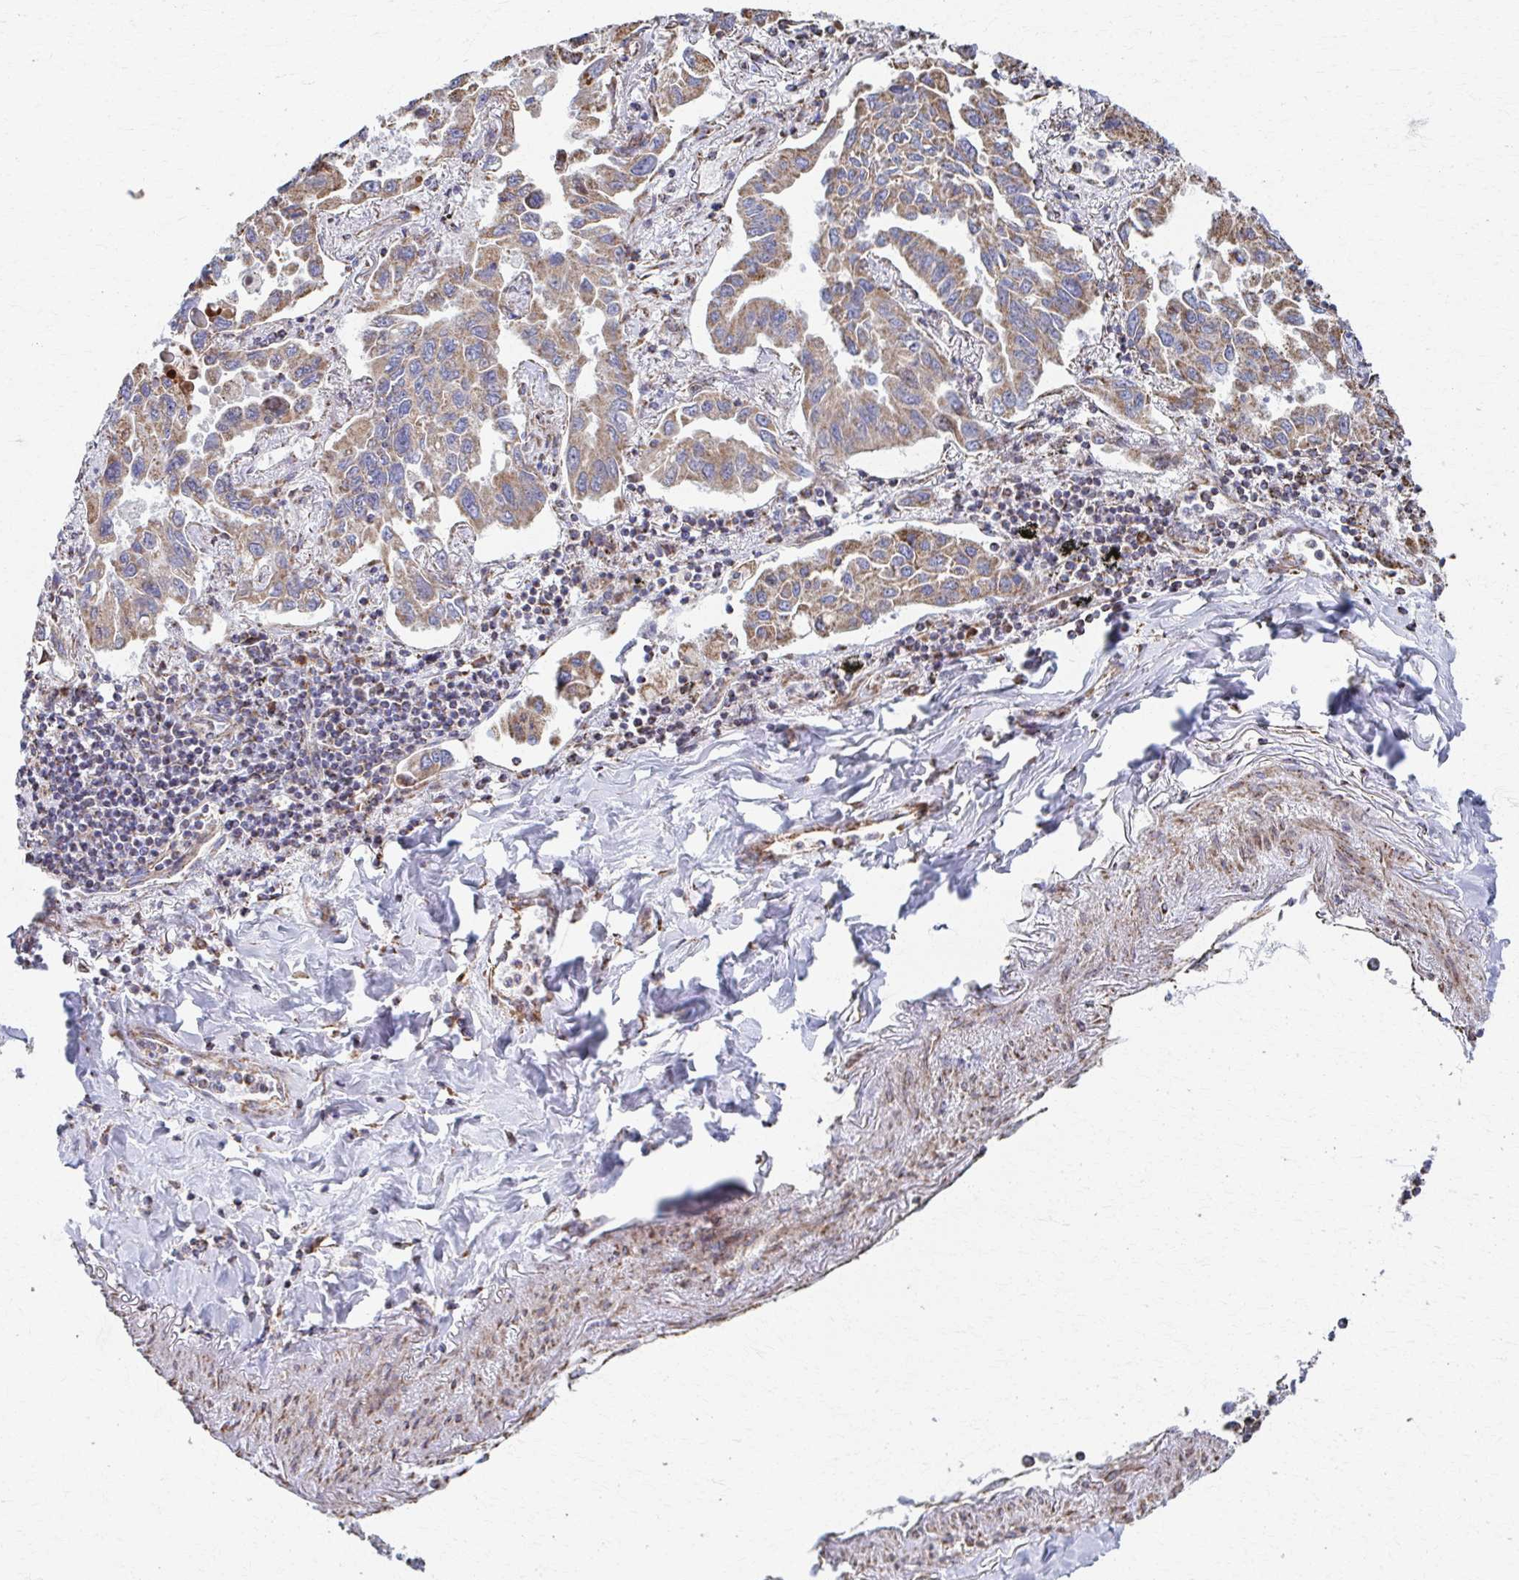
{"staining": {"intensity": "moderate", "quantity": "25%-75%", "location": "cytoplasmic/membranous"}, "tissue": "lung cancer", "cell_type": "Tumor cells", "image_type": "cancer", "snomed": [{"axis": "morphology", "description": "Adenocarcinoma, NOS"}, {"axis": "topography", "description": "Lung"}], "caption": "Moderate cytoplasmic/membranous protein staining is identified in about 25%-75% of tumor cells in lung adenocarcinoma.", "gene": "SAT1", "patient": {"sex": "male", "age": 64}}